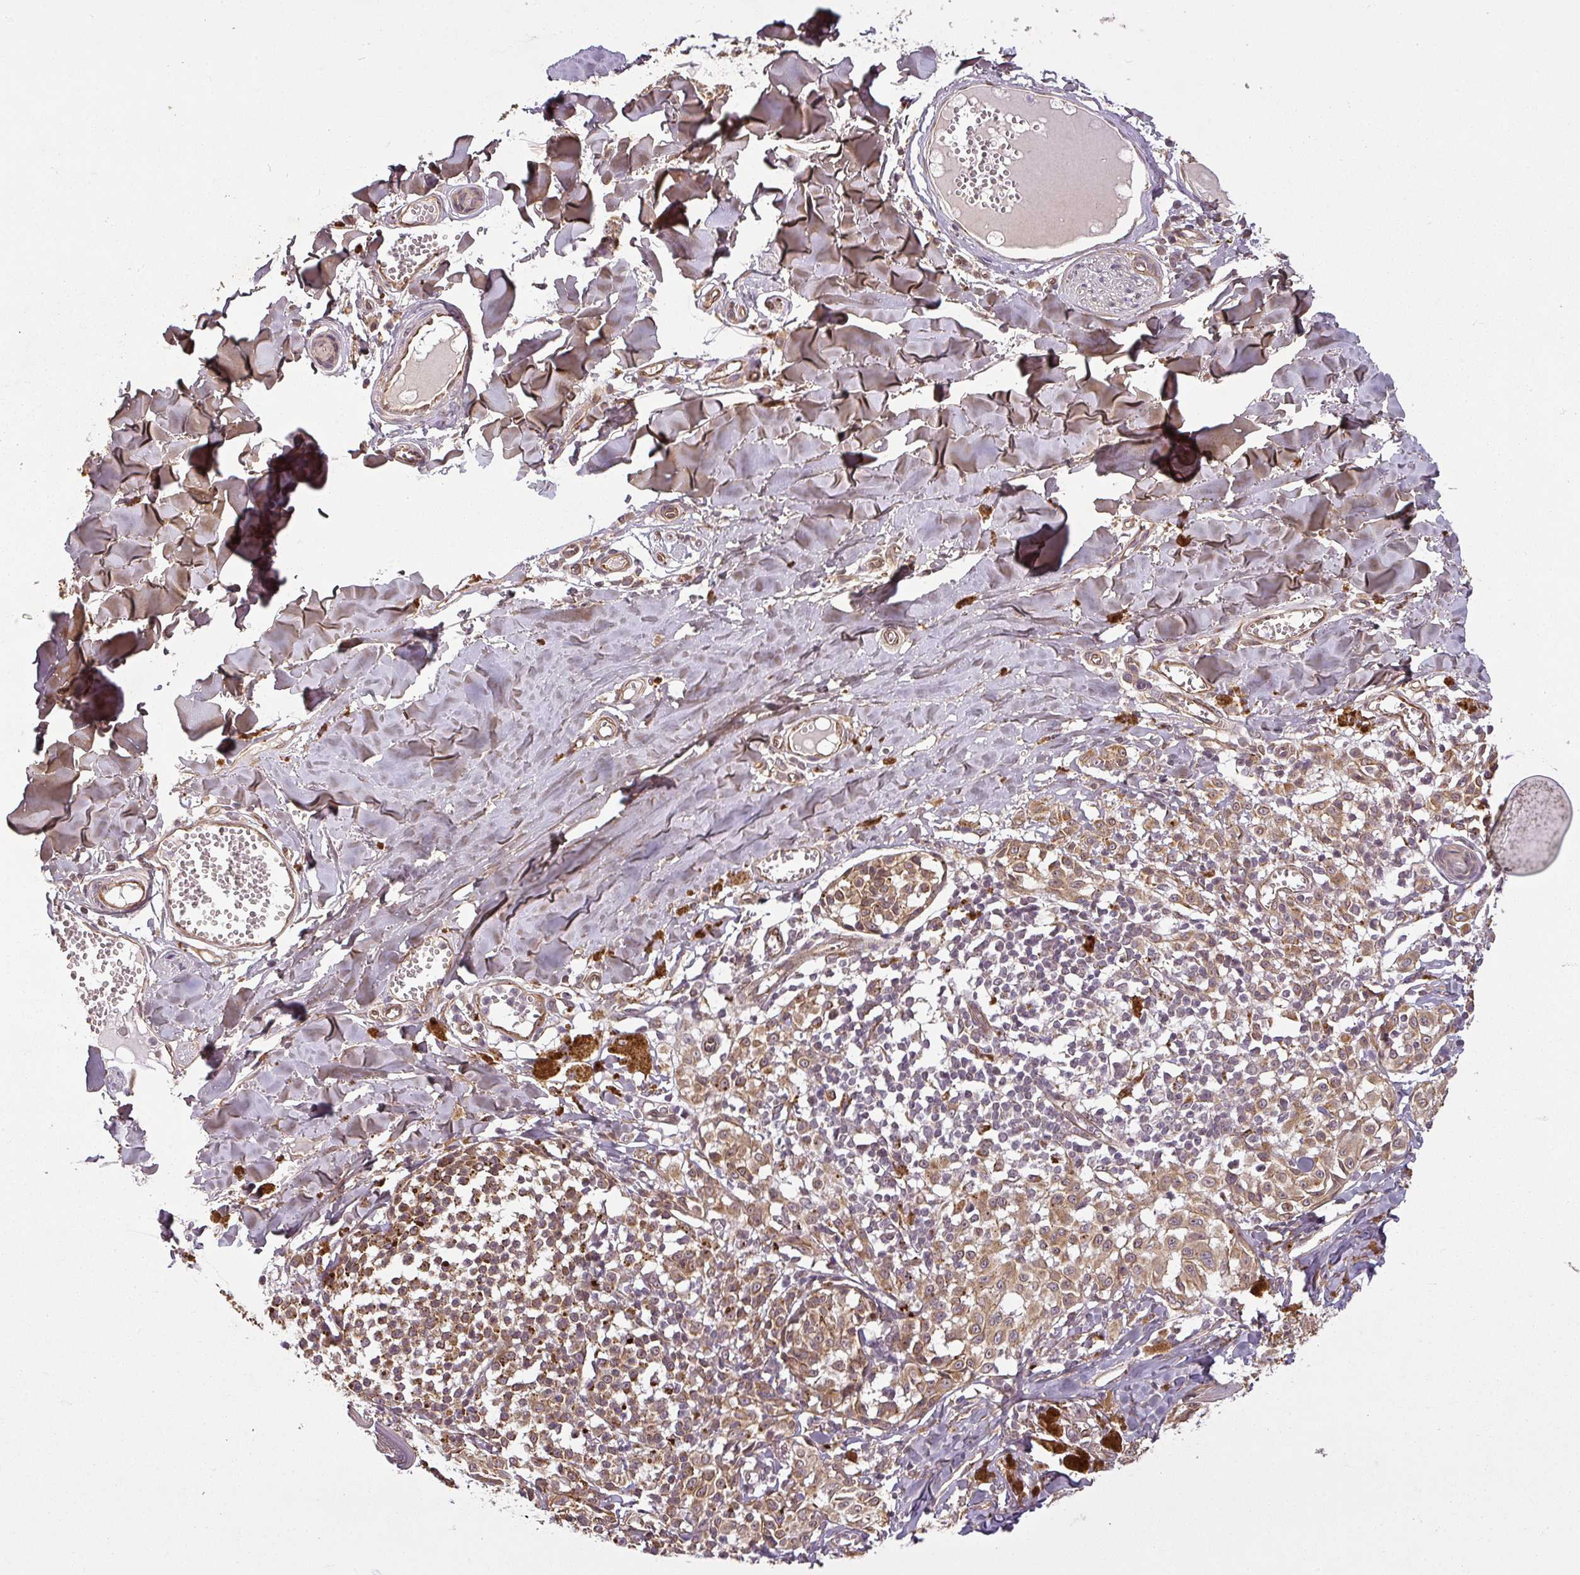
{"staining": {"intensity": "moderate", "quantity": ">75%", "location": "cytoplasmic/membranous"}, "tissue": "melanoma", "cell_type": "Tumor cells", "image_type": "cancer", "snomed": [{"axis": "morphology", "description": "Malignant melanoma, NOS"}, {"axis": "topography", "description": "Skin"}], "caption": "A brown stain labels moderate cytoplasmic/membranous positivity of a protein in malignant melanoma tumor cells.", "gene": "DIMT1", "patient": {"sex": "female", "age": 43}}